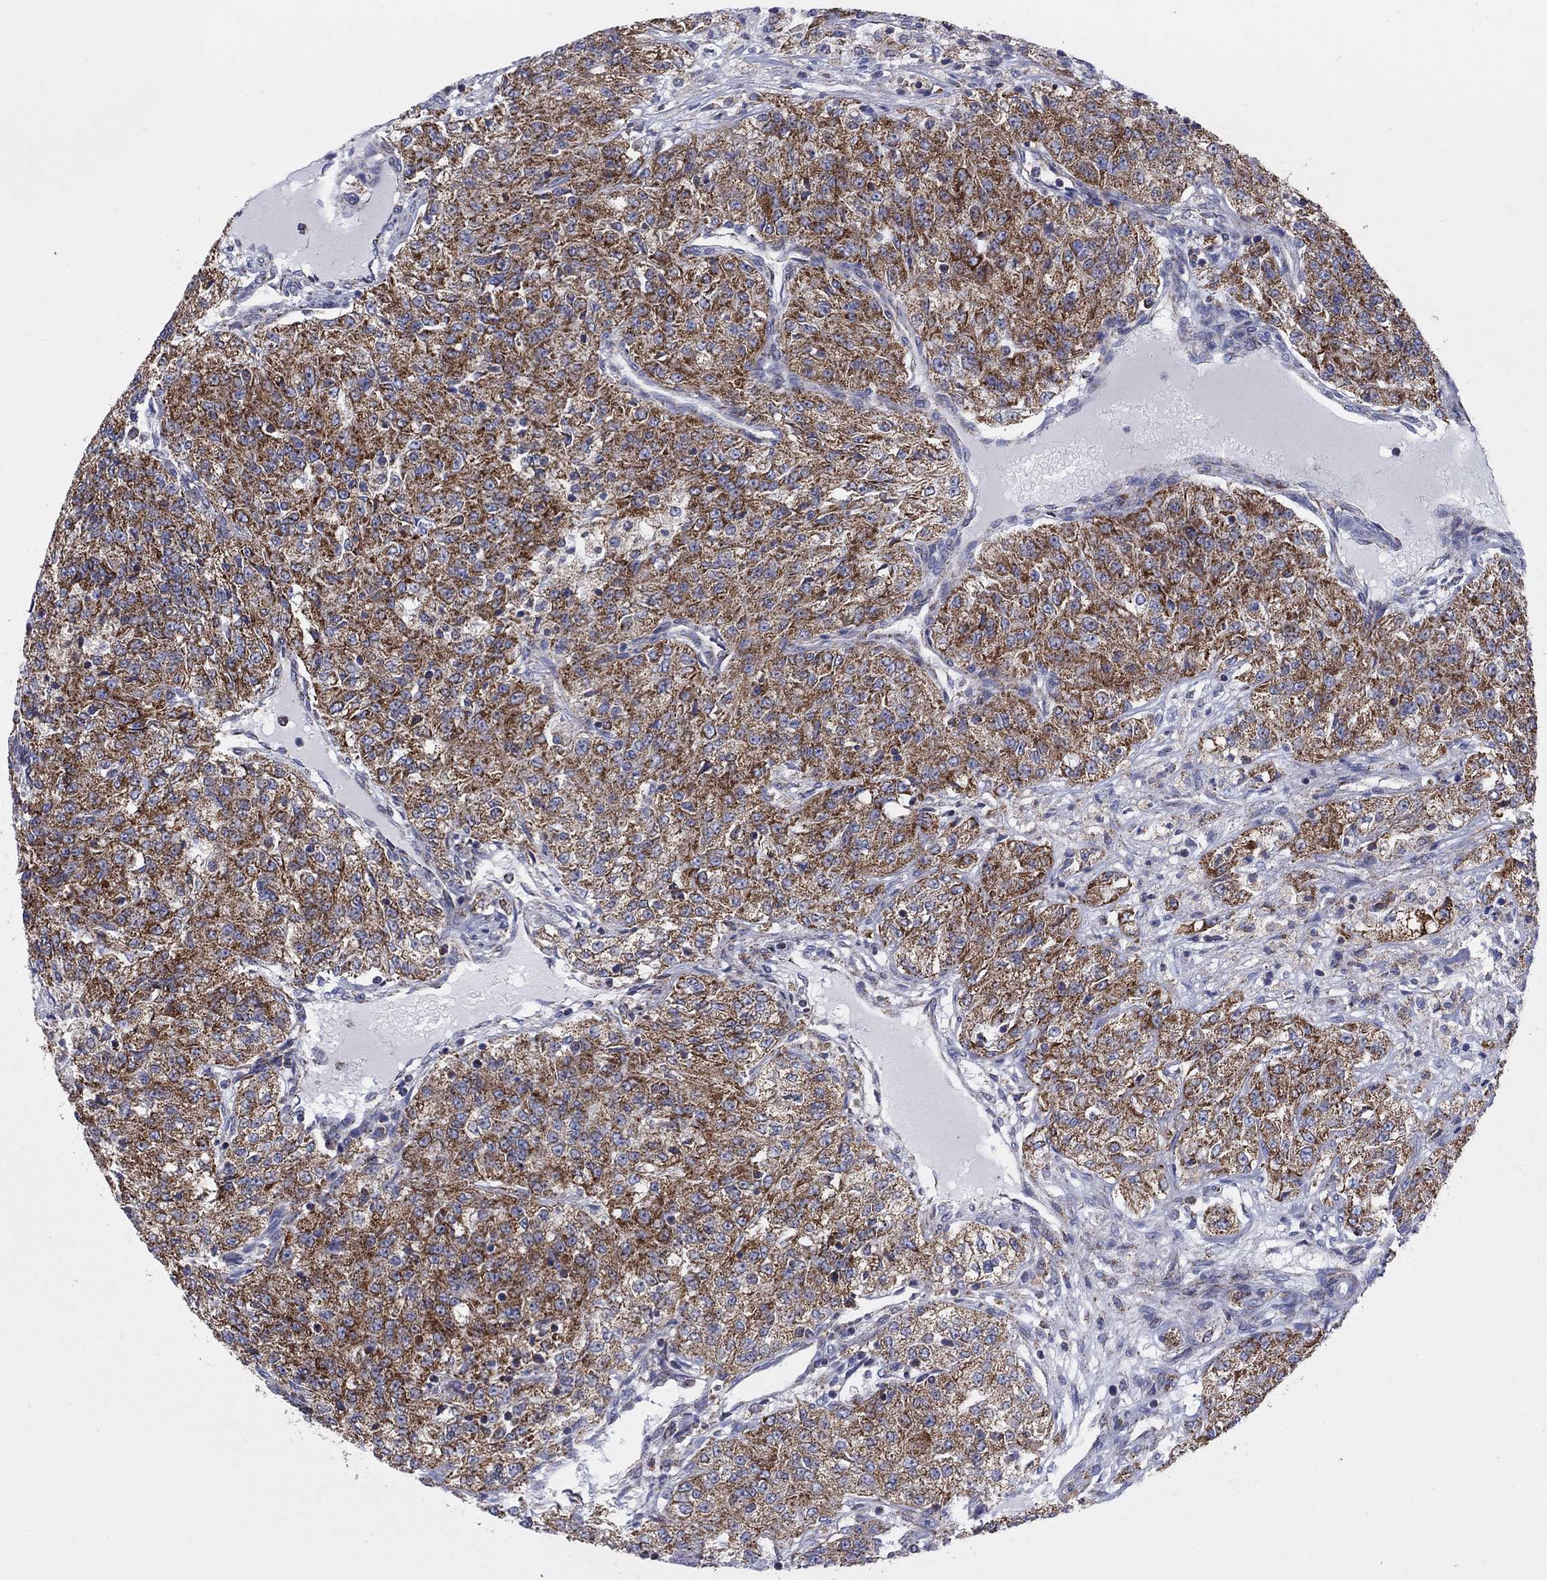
{"staining": {"intensity": "strong", "quantity": ">75%", "location": "cytoplasmic/membranous"}, "tissue": "renal cancer", "cell_type": "Tumor cells", "image_type": "cancer", "snomed": [{"axis": "morphology", "description": "Adenocarcinoma, NOS"}, {"axis": "topography", "description": "Kidney"}], "caption": "DAB (3,3'-diaminobenzidine) immunohistochemical staining of human renal adenocarcinoma reveals strong cytoplasmic/membranous protein positivity in approximately >75% of tumor cells.", "gene": "KISS1R", "patient": {"sex": "female", "age": 63}}